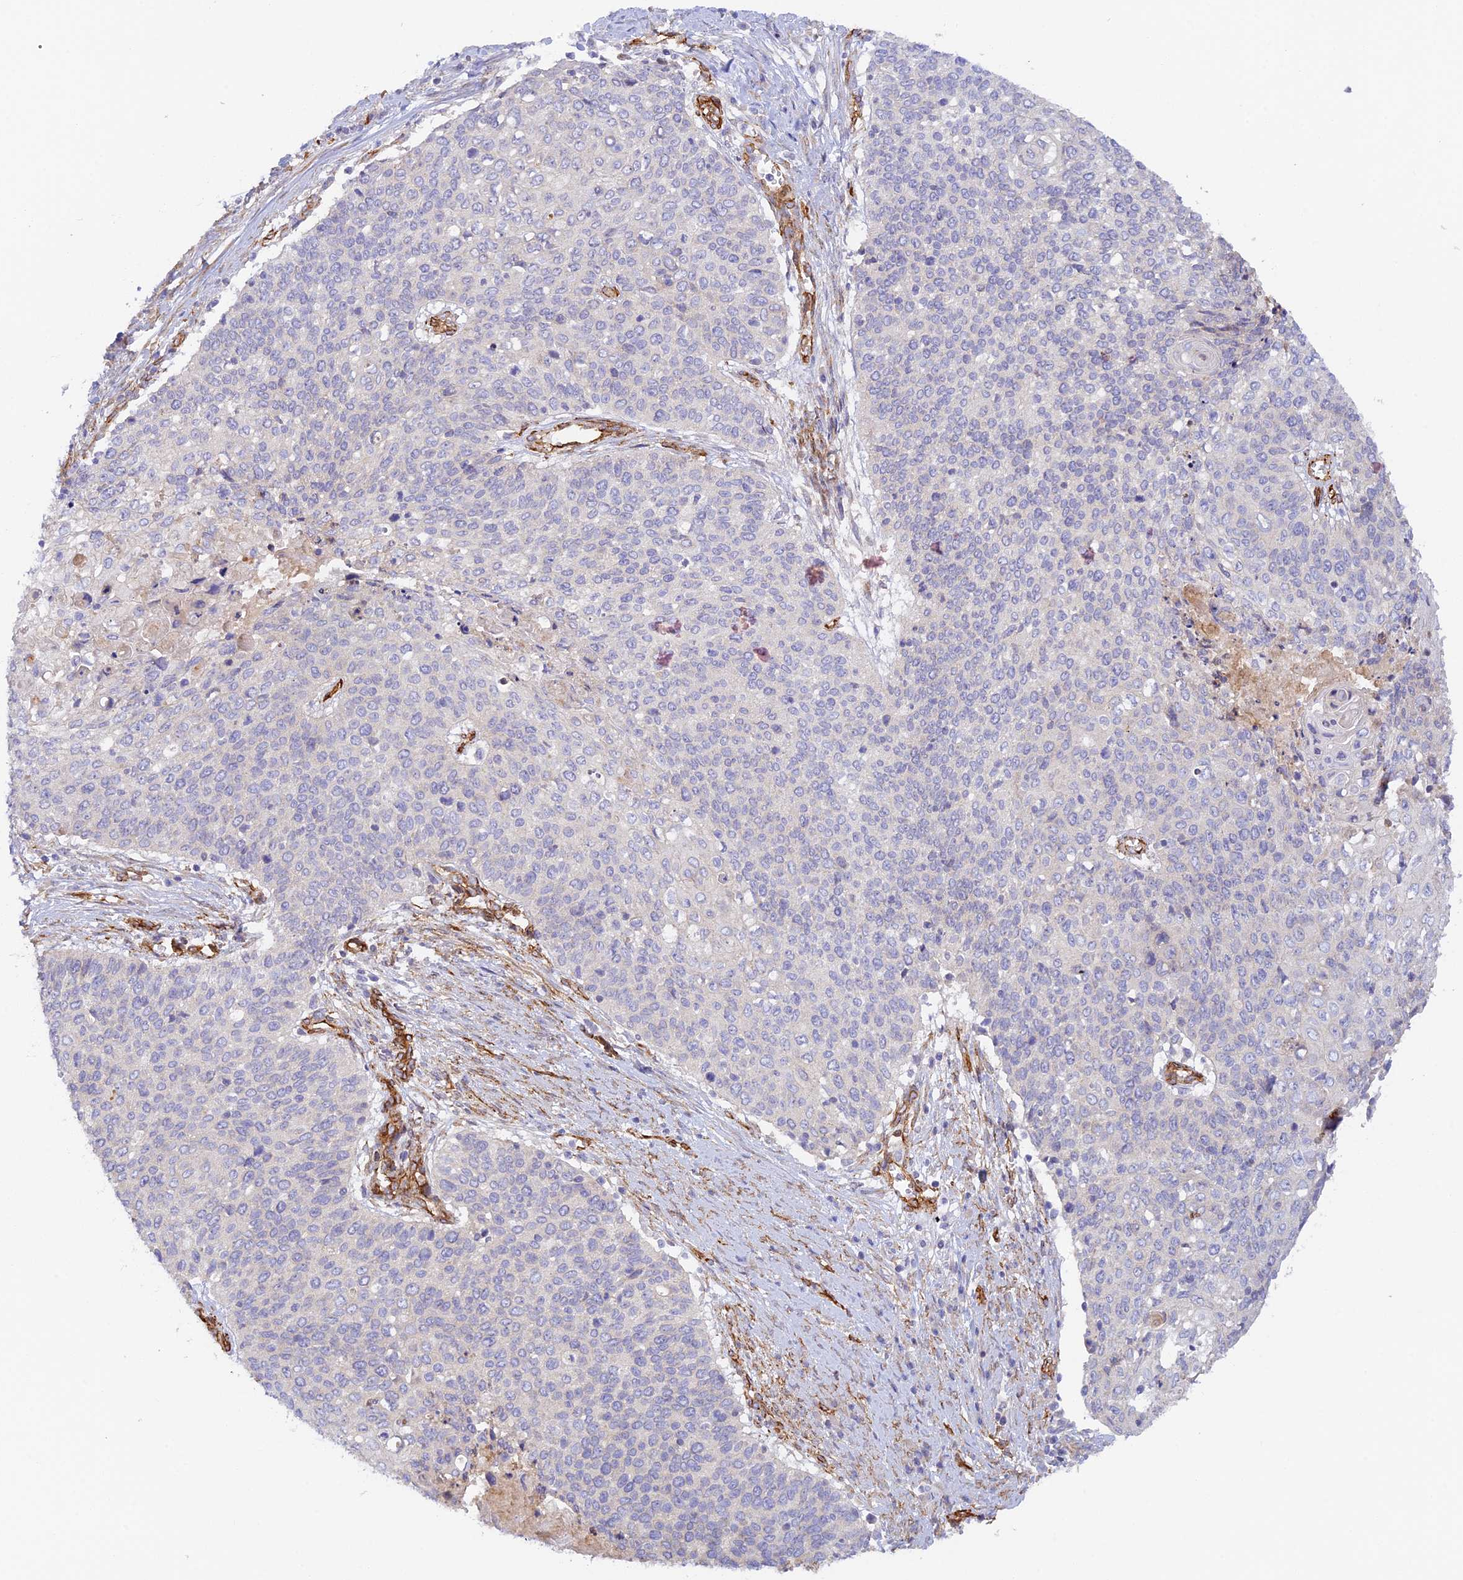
{"staining": {"intensity": "negative", "quantity": "none", "location": "none"}, "tissue": "cervical cancer", "cell_type": "Tumor cells", "image_type": "cancer", "snomed": [{"axis": "morphology", "description": "Squamous cell carcinoma, NOS"}, {"axis": "topography", "description": "Cervix"}], "caption": "This is a photomicrograph of immunohistochemistry (IHC) staining of cervical squamous cell carcinoma, which shows no staining in tumor cells. (Immunohistochemistry, brightfield microscopy, high magnification).", "gene": "MYO9A", "patient": {"sex": "female", "age": 39}}